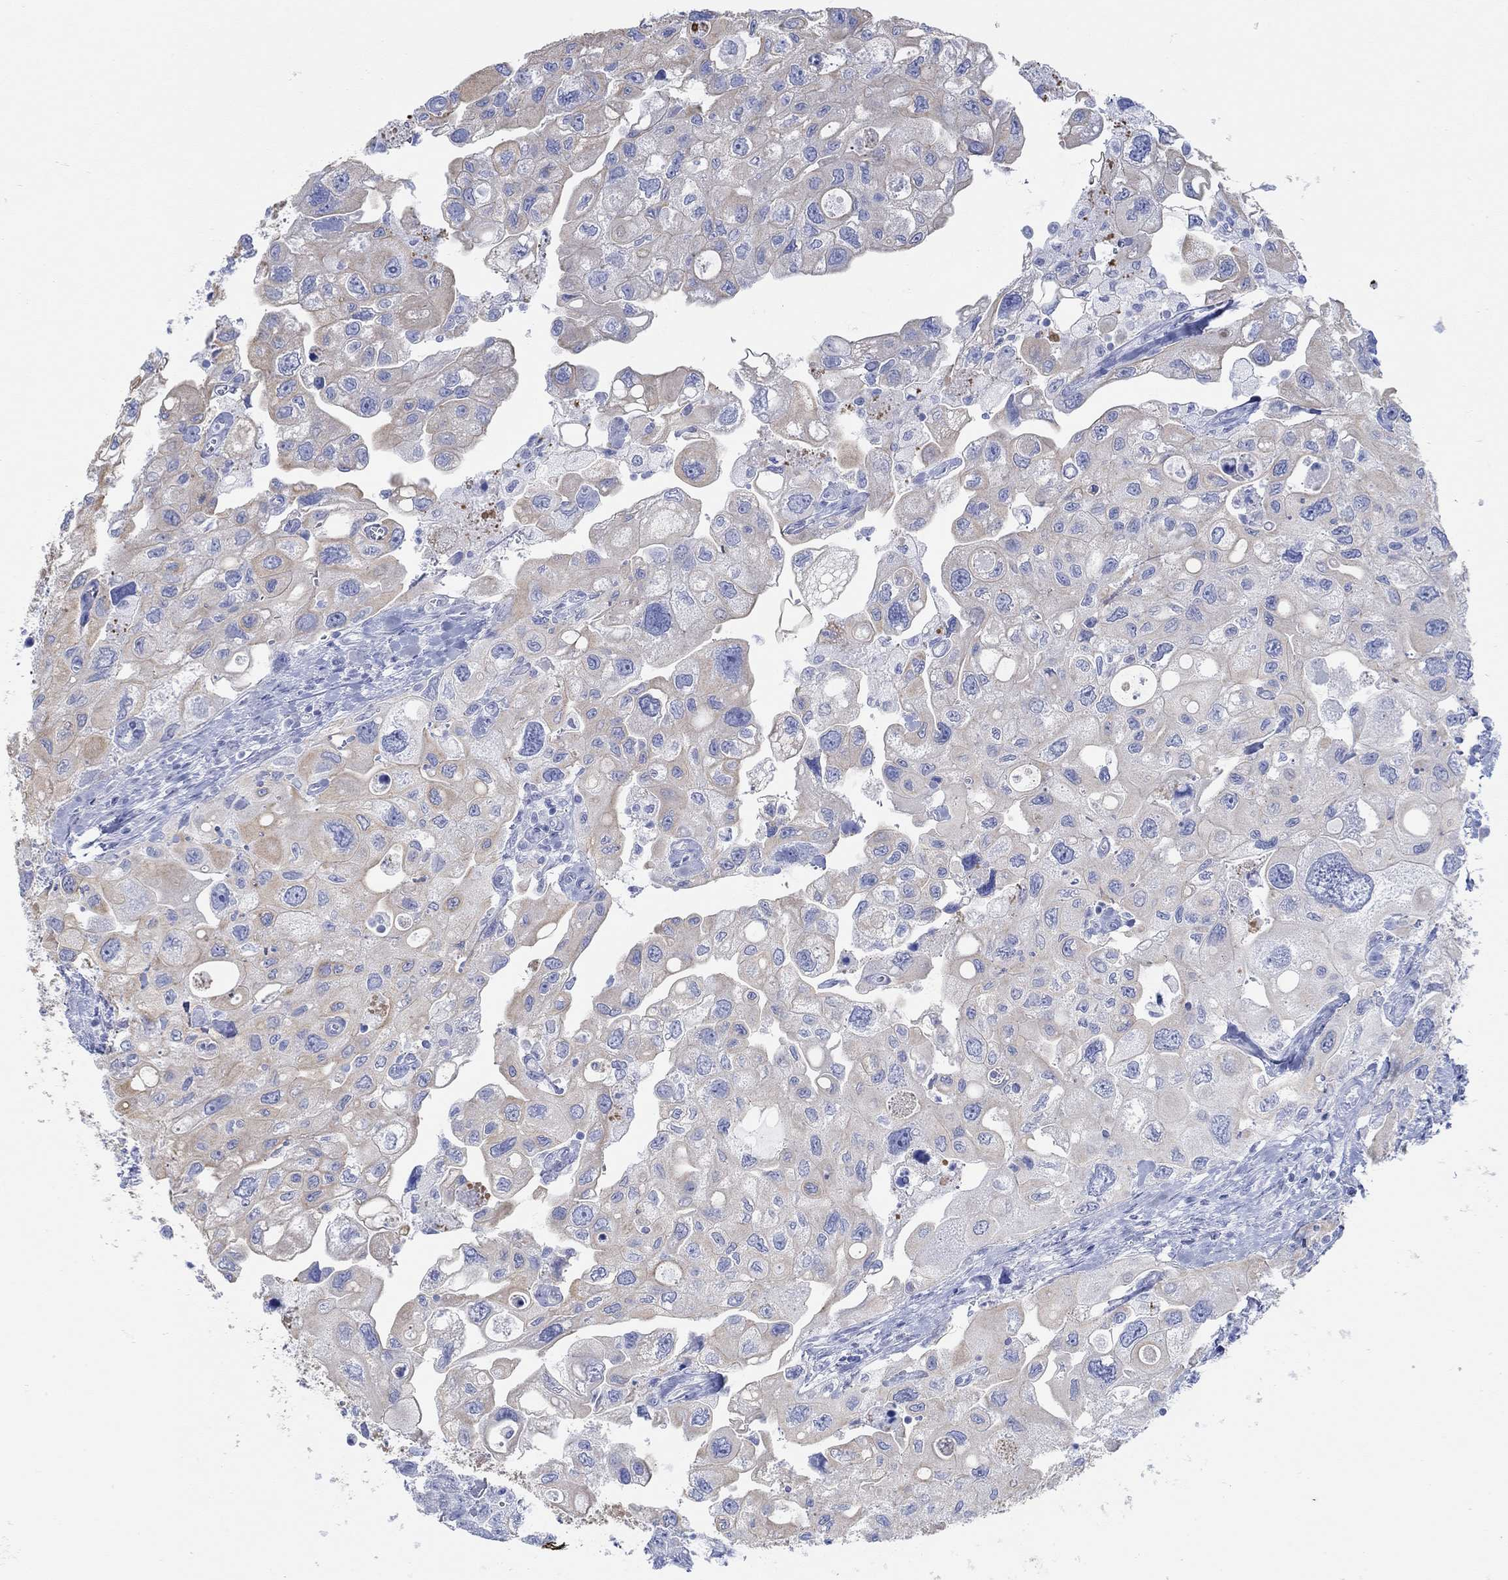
{"staining": {"intensity": "weak", "quantity": "<25%", "location": "cytoplasmic/membranous"}, "tissue": "urothelial cancer", "cell_type": "Tumor cells", "image_type": "cancer", "snomed": [{"axis": "morphology", "description": "Urothelial carcinoma, High grade"}, {"axis": "topography", "description": "Urinary bladder"}], "caption": "This is an immunohistochemistry (IHC) micrograph of human urothelial carcinoma (high-grade). There is no staining in tumor cells.", "gene": "AK8", "patient": {"sex": "male", "age": 59}}